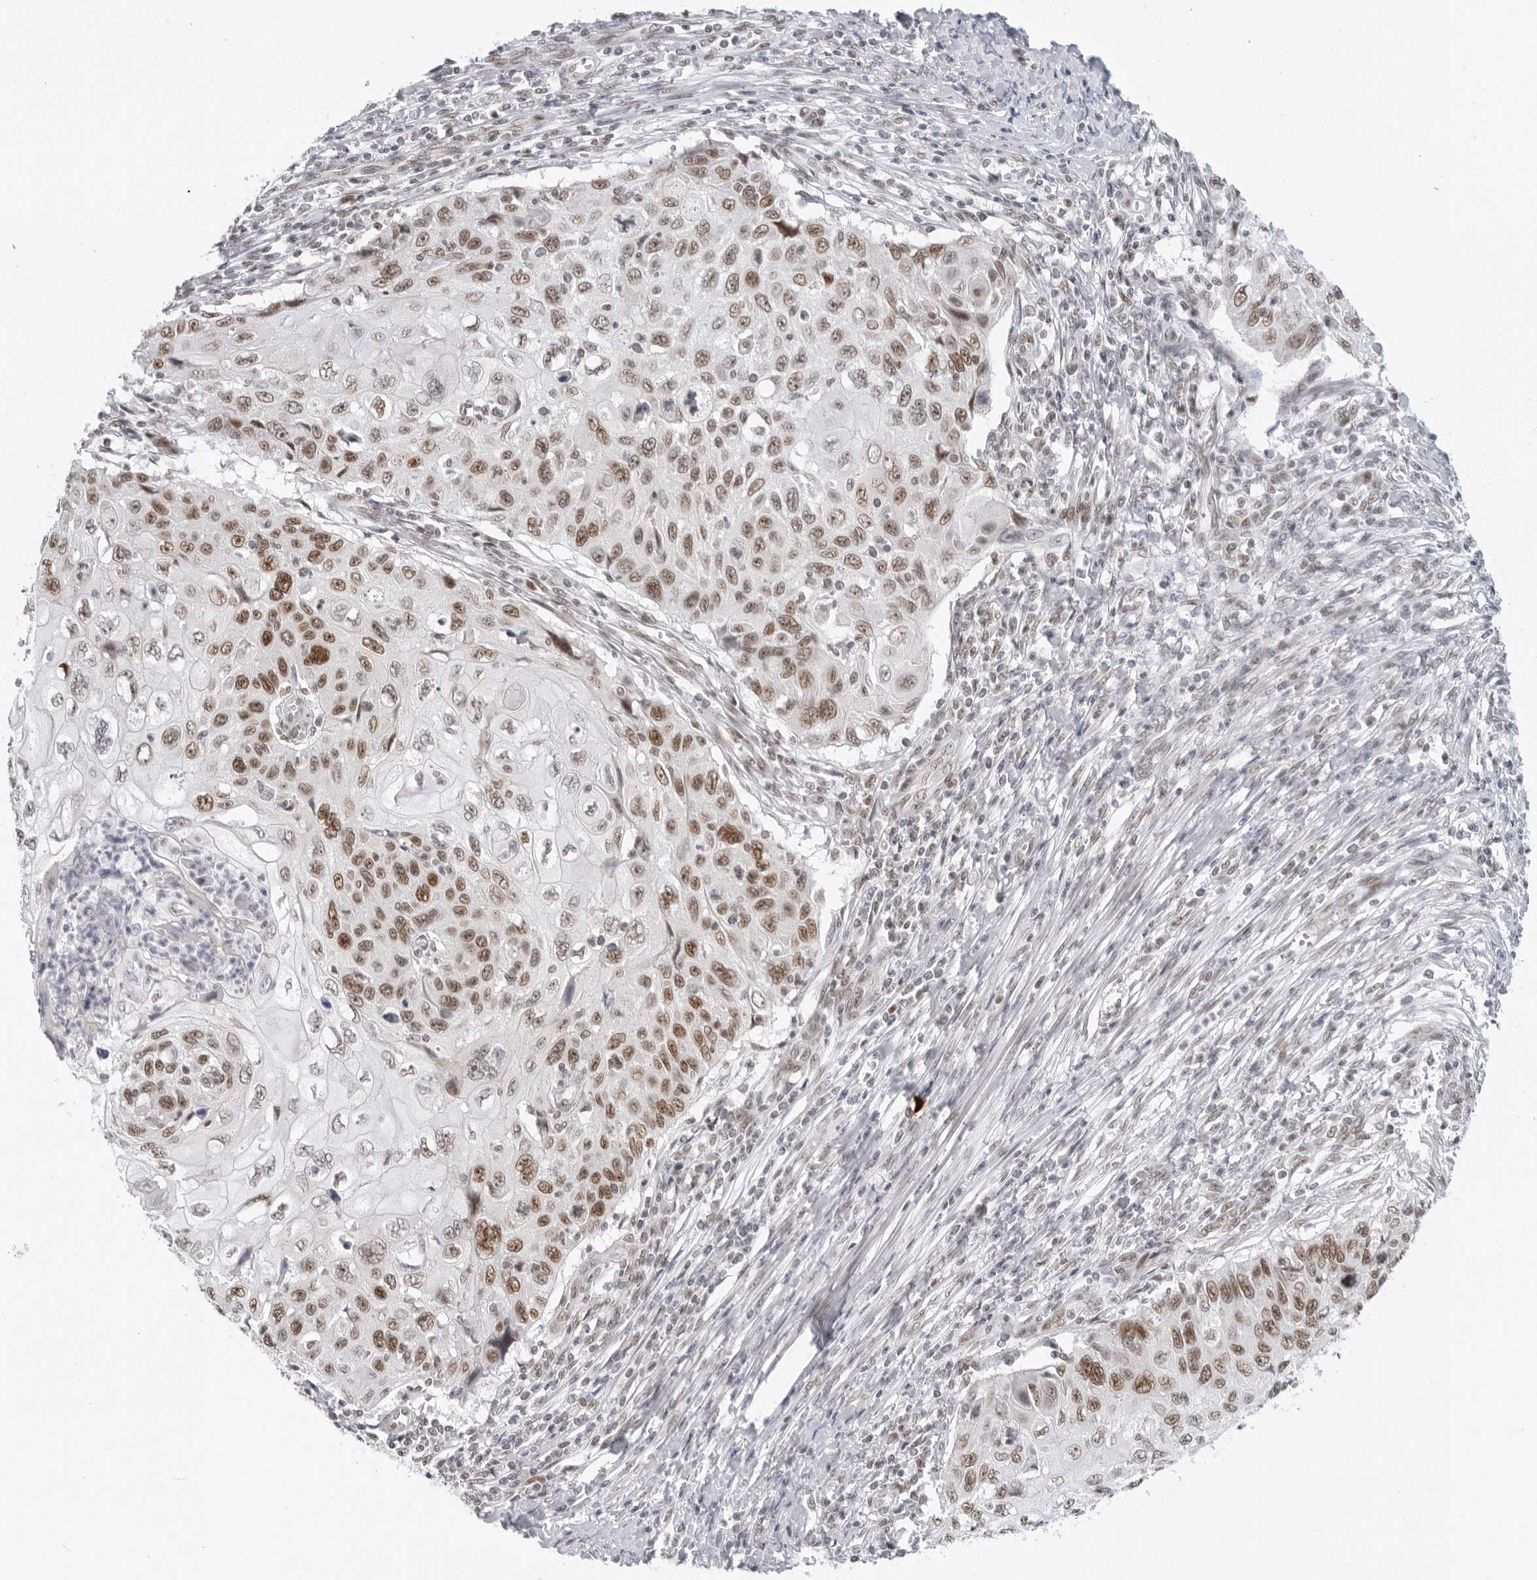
{"staining": {"intensity": "moderate", "quantity": ">75%", "location": "nuclear"}, "tissue": "cervical cancer", "cell_type": "Tumor cells", "image_type": "cancer", "snomed": [{"axis": "morphology", "description": "Squamous cell carcinoma, NOS"}, {"axis": "topography", "description": "Cervix"}], "caption": "Protein staining by IHC displays moderate nuclear expression in approximately >75% of tumor cells in cervical cancer (squamous cell carcinoma).", "gene": "FOXK2", "patient": {"sex": "female", "age": 70}}